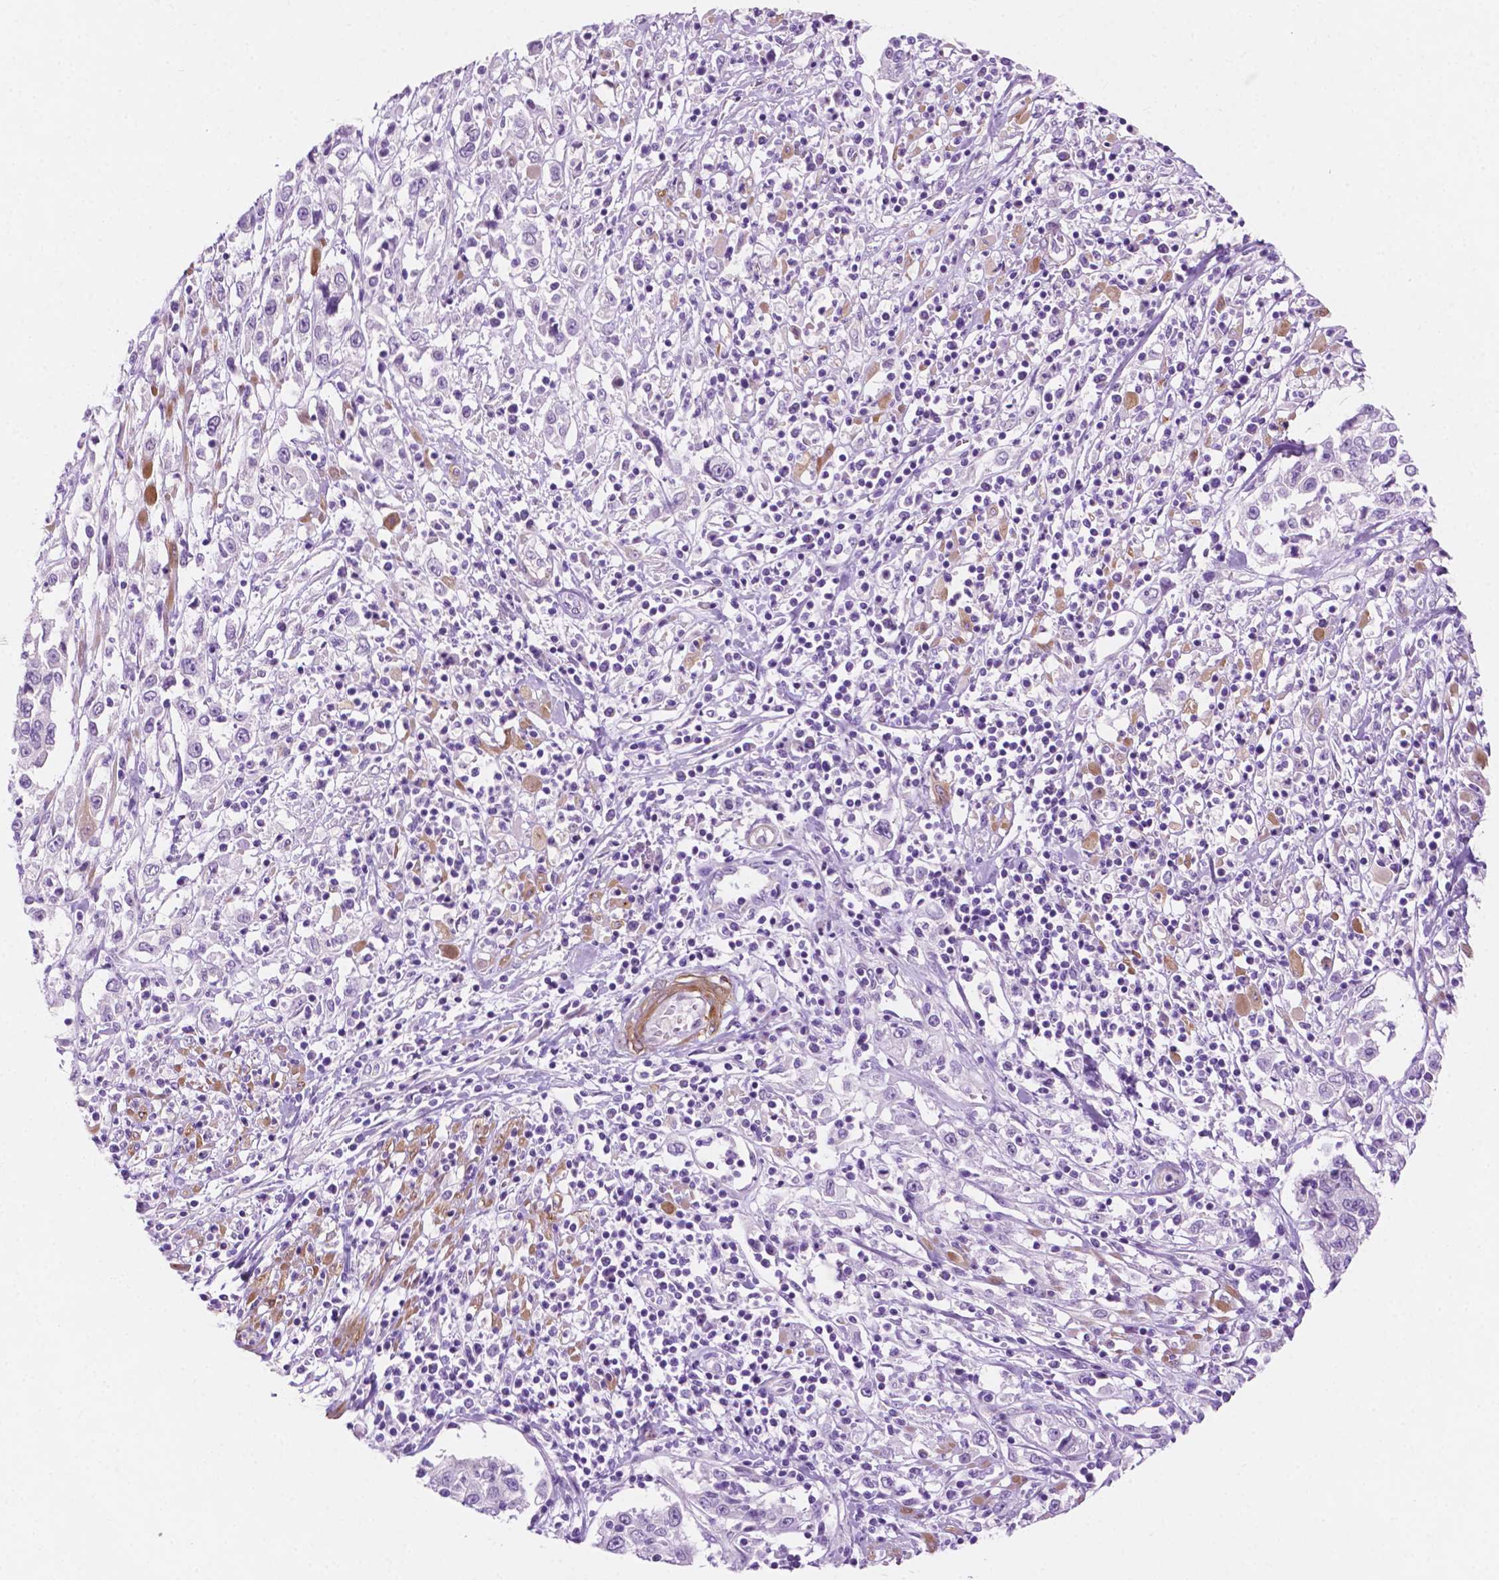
{"staining": {"intensity": "negative", "quantity": "none", "location": "none"}, "tissue": "cervical cancer", "cell_type": "Tumor cells", "image_type": "cancer", "snomed": [{"axis": "morphology", "description": "Adenocarcinoma, NOS"}, {"axis": "topography", "description": "Cervix"}], "caption": "Human cervical cancer stained for a protein using immunohistochemistry (IHC) displays no positivity in tumor cells.", "gene": "ASPG", "patient": {"sex": "female", "age": 40}}